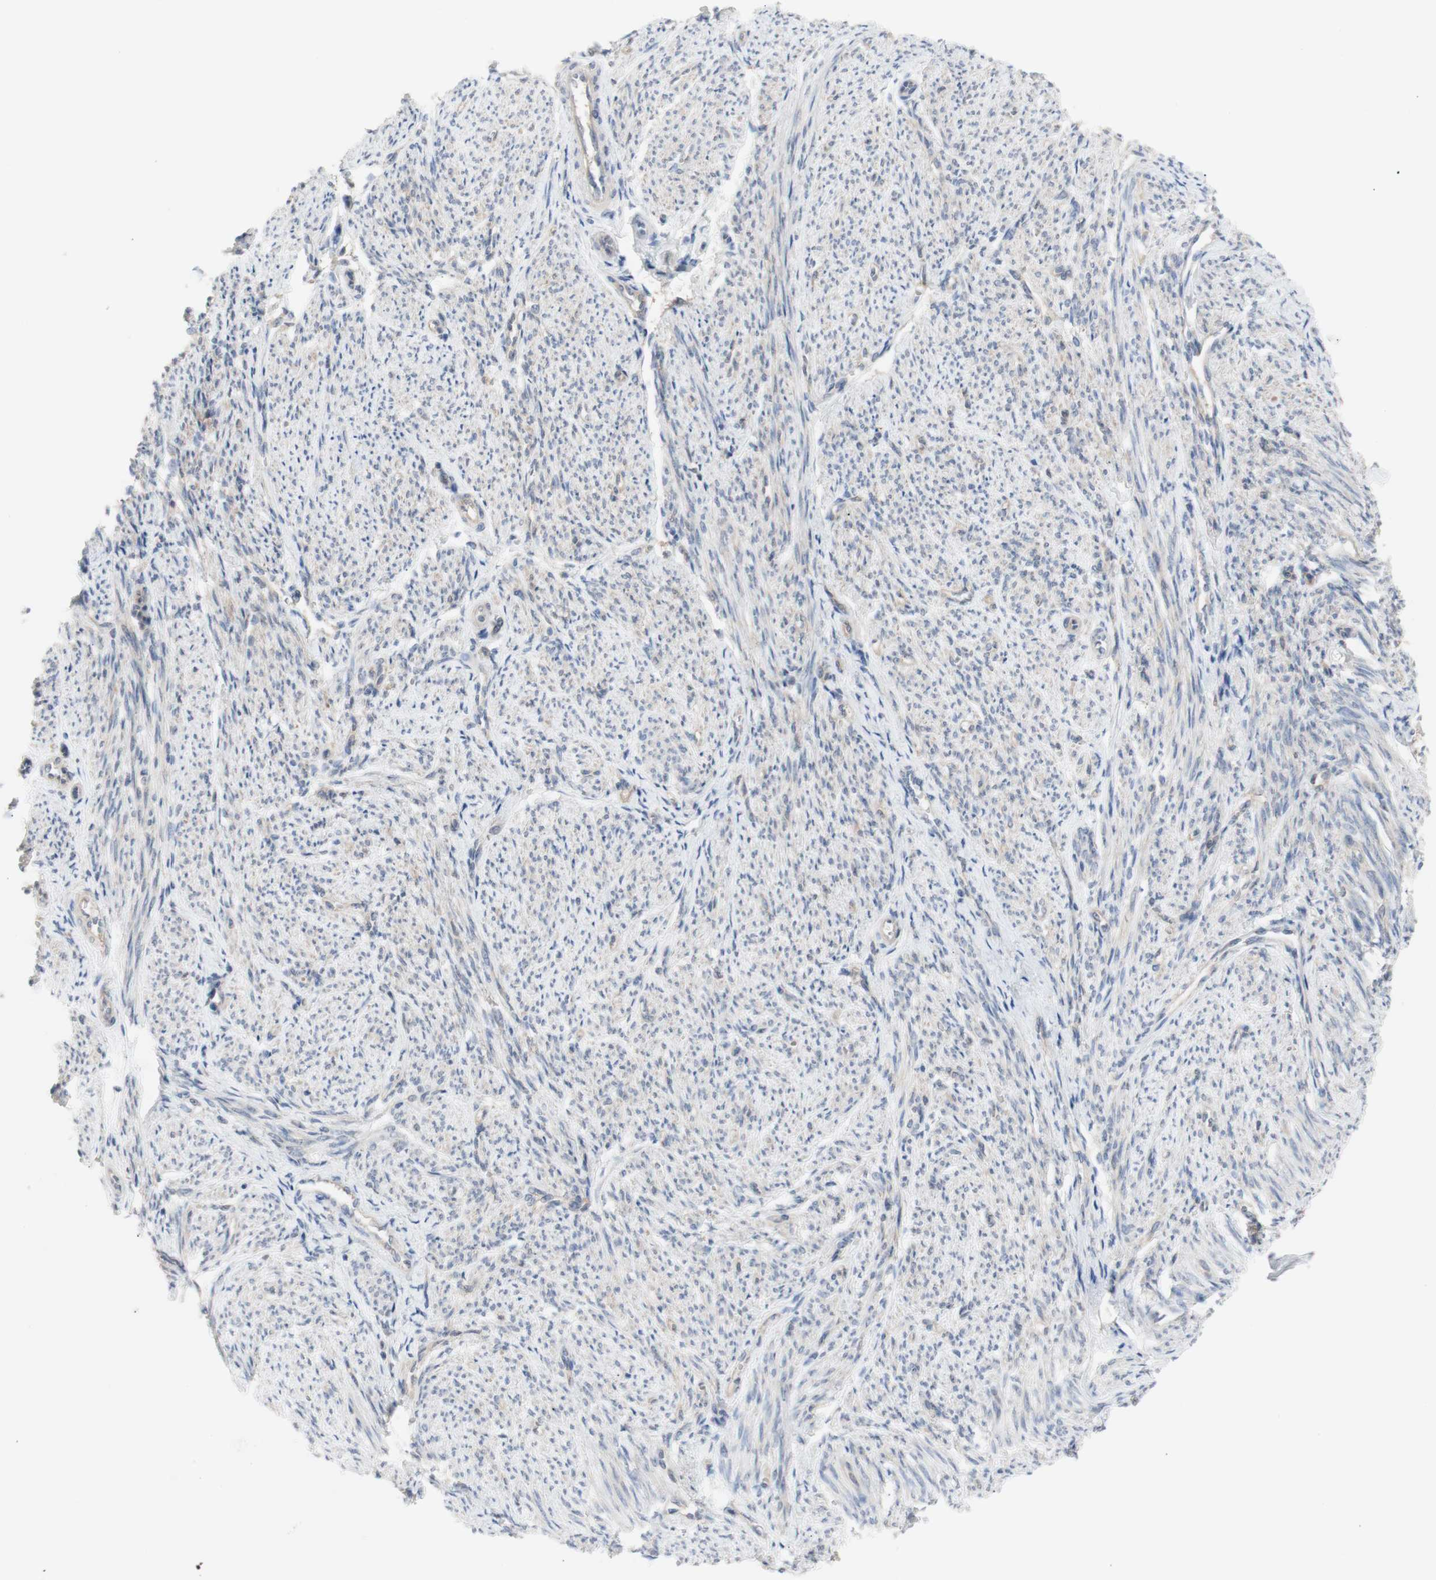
{"staining": {"intensity": "negative", "quantity": "none", "location": "none"}, "tissue": "smooth muscle", "cell_type": "Smooth muscle cells", "image_type": "normal", "snomed": [{"axis": "morphology", "description": "Normal tissue, NOS"}, {"axis": "topography", "description": "Smooth muscle"}], "caption": "The micrograph shows no staining of smooth muscle cells in unremarkable smooth muscle. (DAB (3,3'-diaminobenzidine) immunohistochemistry with hematoxylin counter stain).", "gene": "PRMT5", "patient": {"sex": "female", "age": 65}}